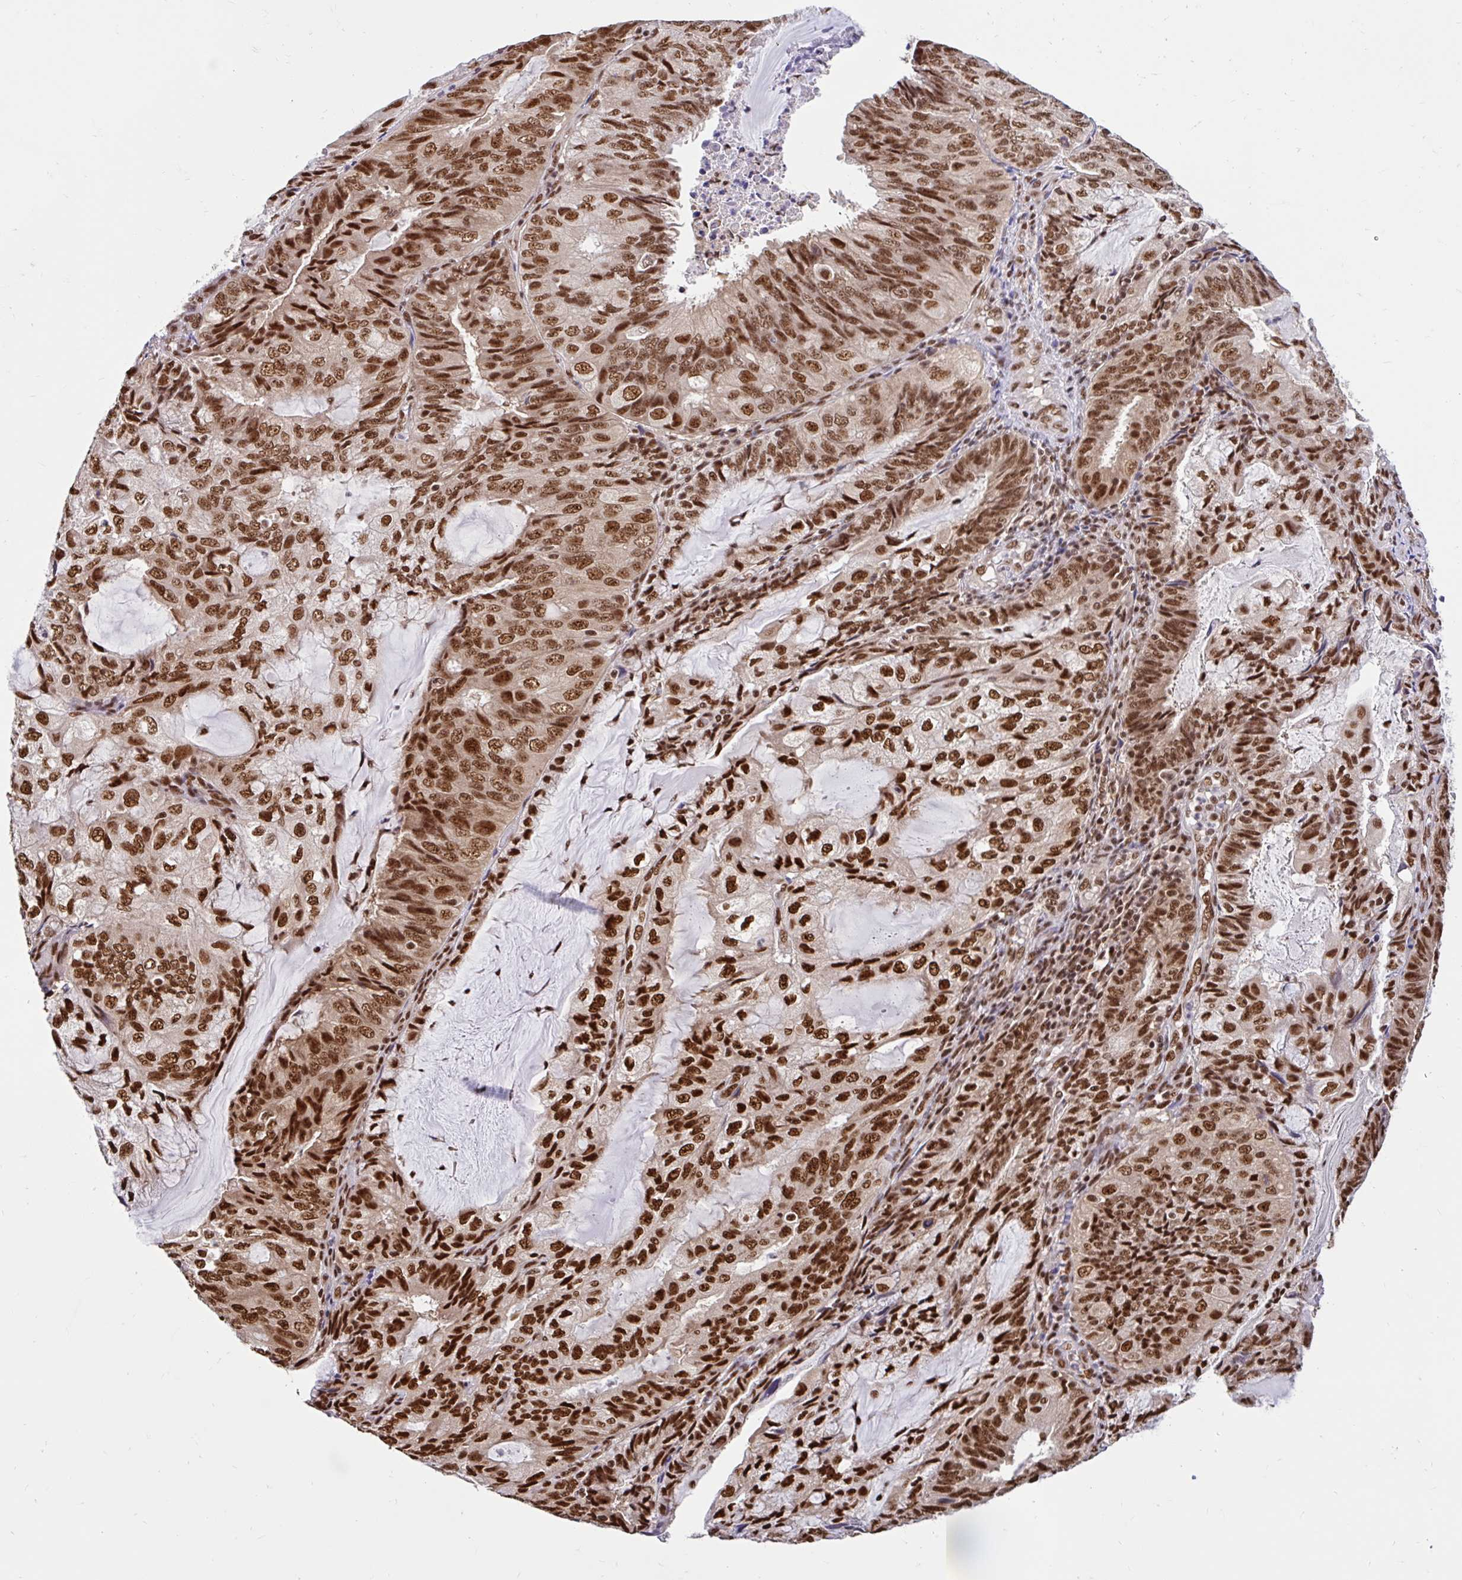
{"staining": {"intensity": "strong", "quantity": ">75%", "location": "nuclear"}, "tissue": "endometrial cancer", "cell_type": "Tumor cells", "image_type": "cancer", "snomed": [{"axis": "morphology", "description": "Adenocarcinoma, NOS"}, {"axis": "topography", "description": "Endometrium"}], "caption": "A brown stain highlights strong nuclear expression of a protein in endometrial adenocarcinoma tumor cells.", "gene": "ABCA9", "patient": {"sex": "female", "age": 81}}